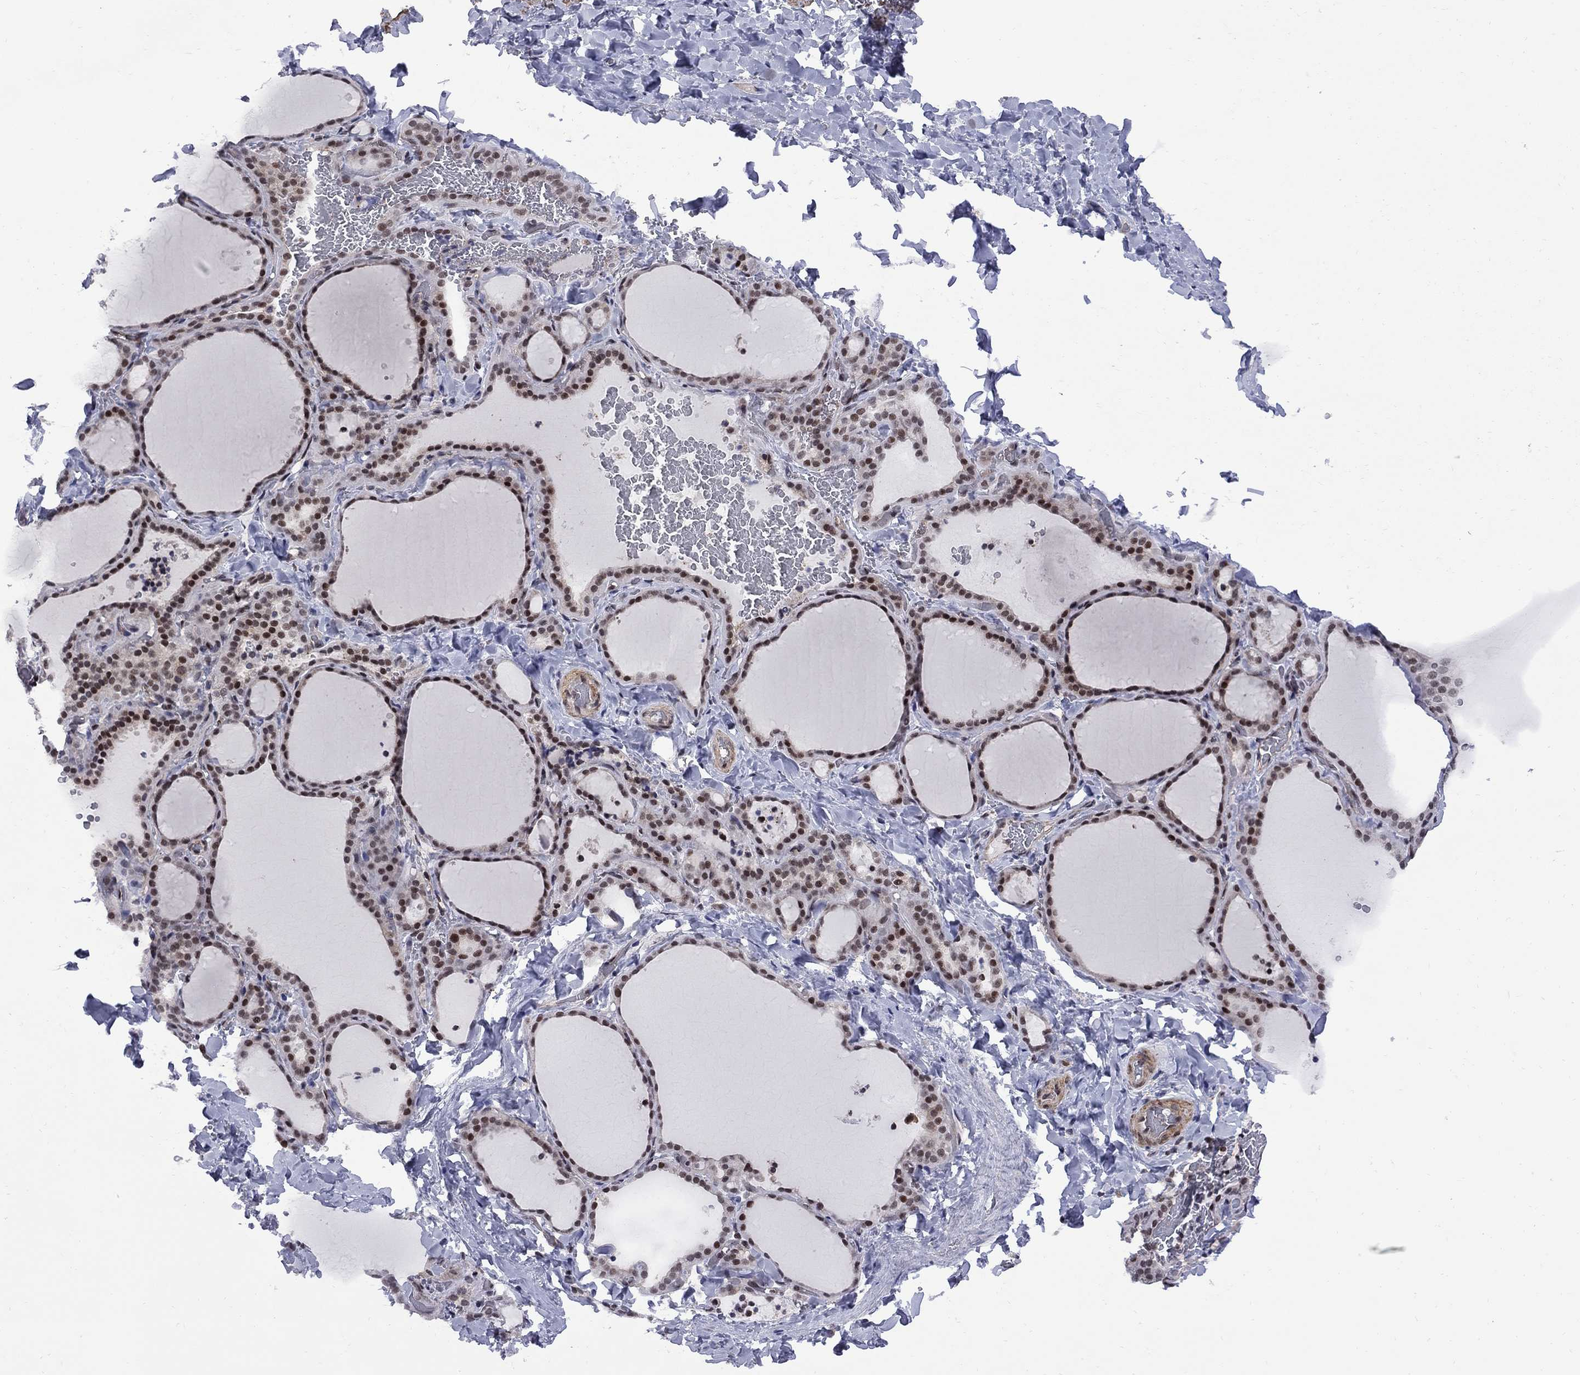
{"staining": {"intensity": "strong", "quantity": "25%-75%", "location": "nuclear"}, "tissue": "thyroid gland", "cell_type": "Glandular cells", "image_type": "normal", "snomed": [{"axis": "morphology", "description": "Normal tissue, NOS"}, {"axis": "topography", "description": "Thyroid gland"}], "caption": "High-power microscopy captured an IHC histopathology image of unremarkable thyroid gland, revealing strong nuclear positivity in approximately 25%-75% of glandular cells.", "gene": "BRF1", "patient": {"sex": "female", "age": 22}}